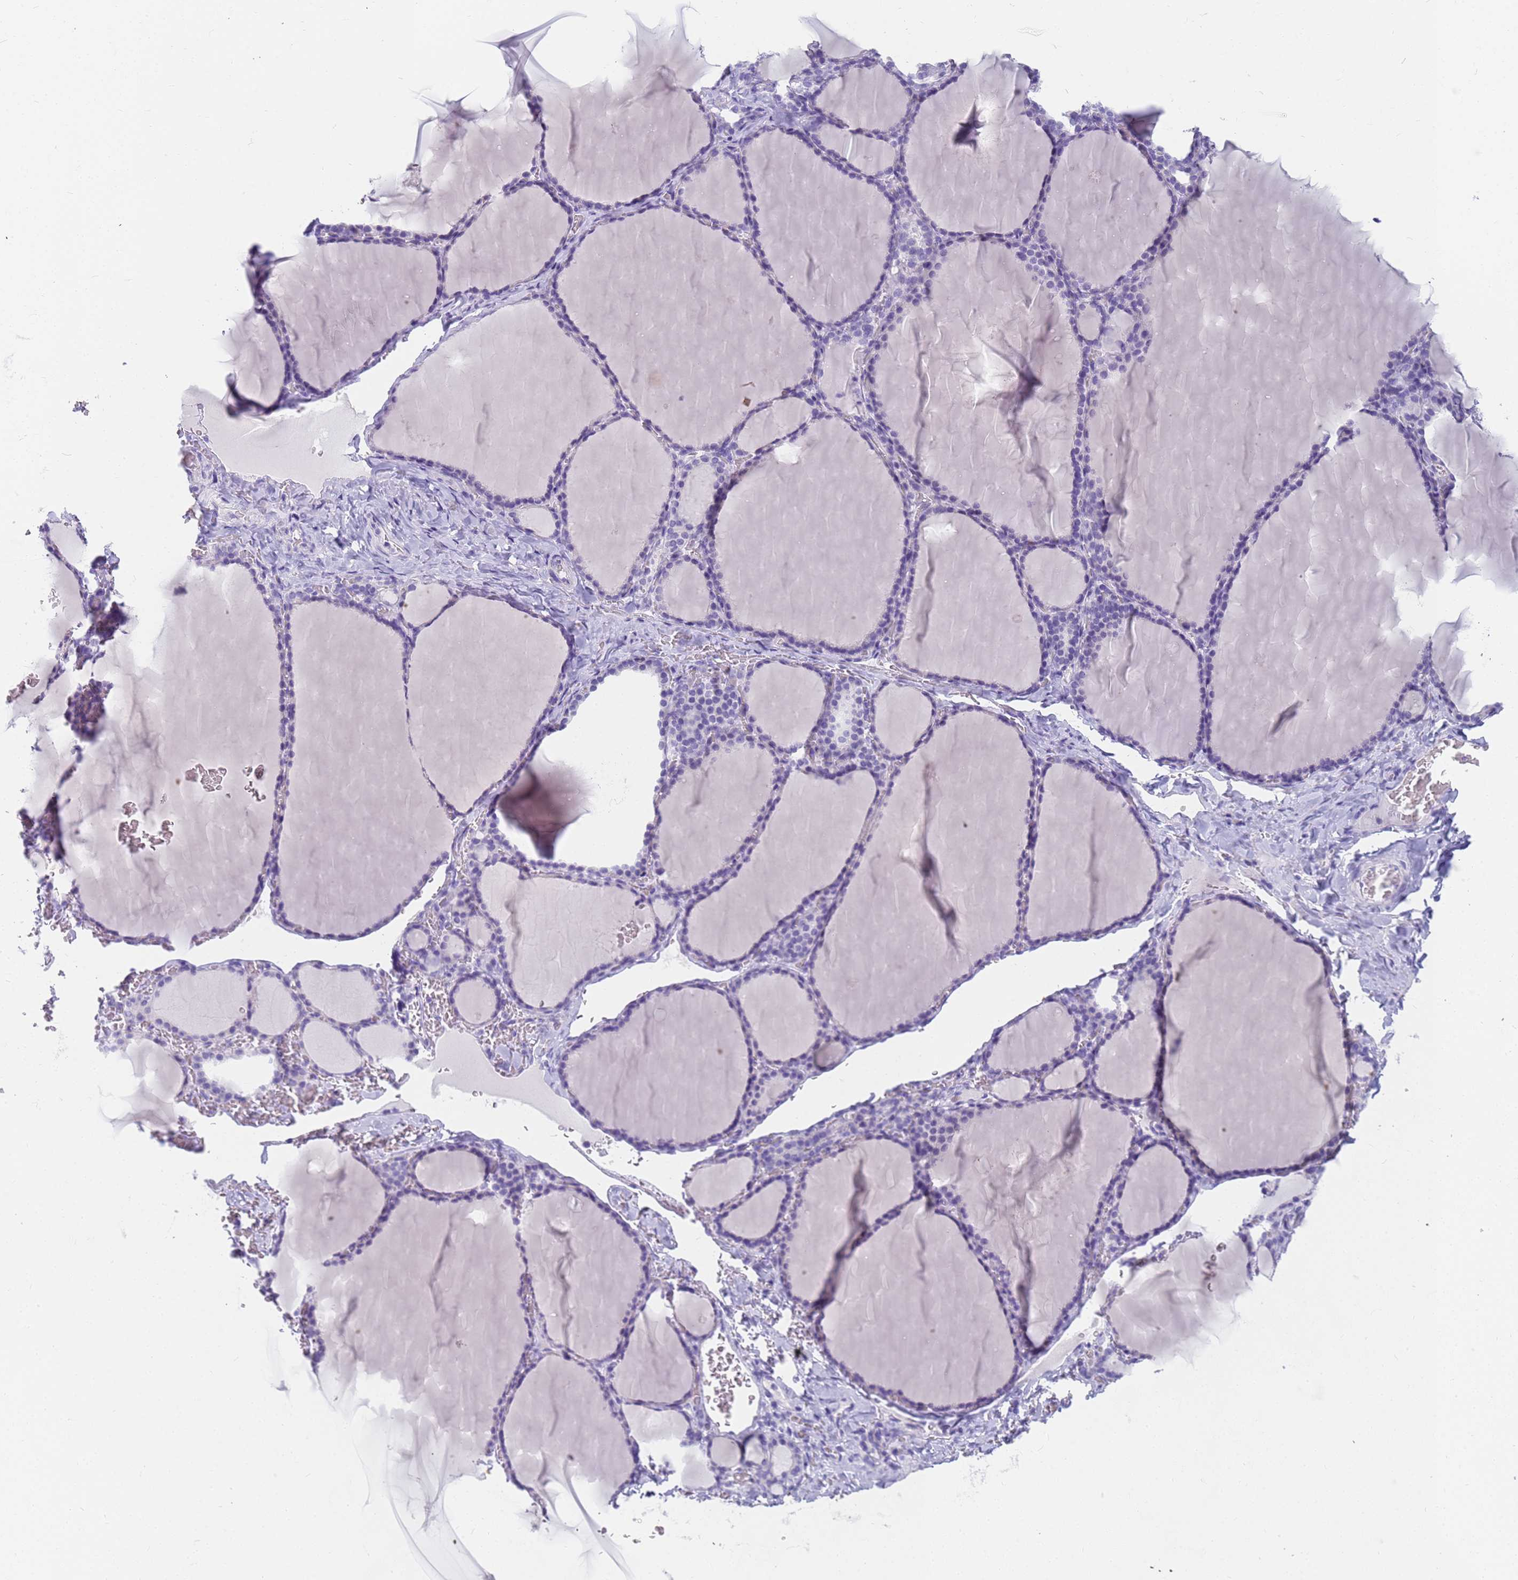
{"staining": {"intensity": "negative", "quantity": "none", "location": "none"}, "tissue": "thyroid gland", "cell_type": "Glandular cells", "image_type": "normal", "snomed": [{"axis": "morphology", "description": "Normal tissue, NOS"}, {"axis": "topography", "description": "Thyroid gland"}], "caption": "This photomicrograph is of normal thyroid gland stained with immunohistochemistry (IHC) to label a protein in brown with the nuclei are counter-stained blue. There is no expression in glandular cells.", "gene": "RNASE2", "patient": {"sex": "female", "age": 39}}